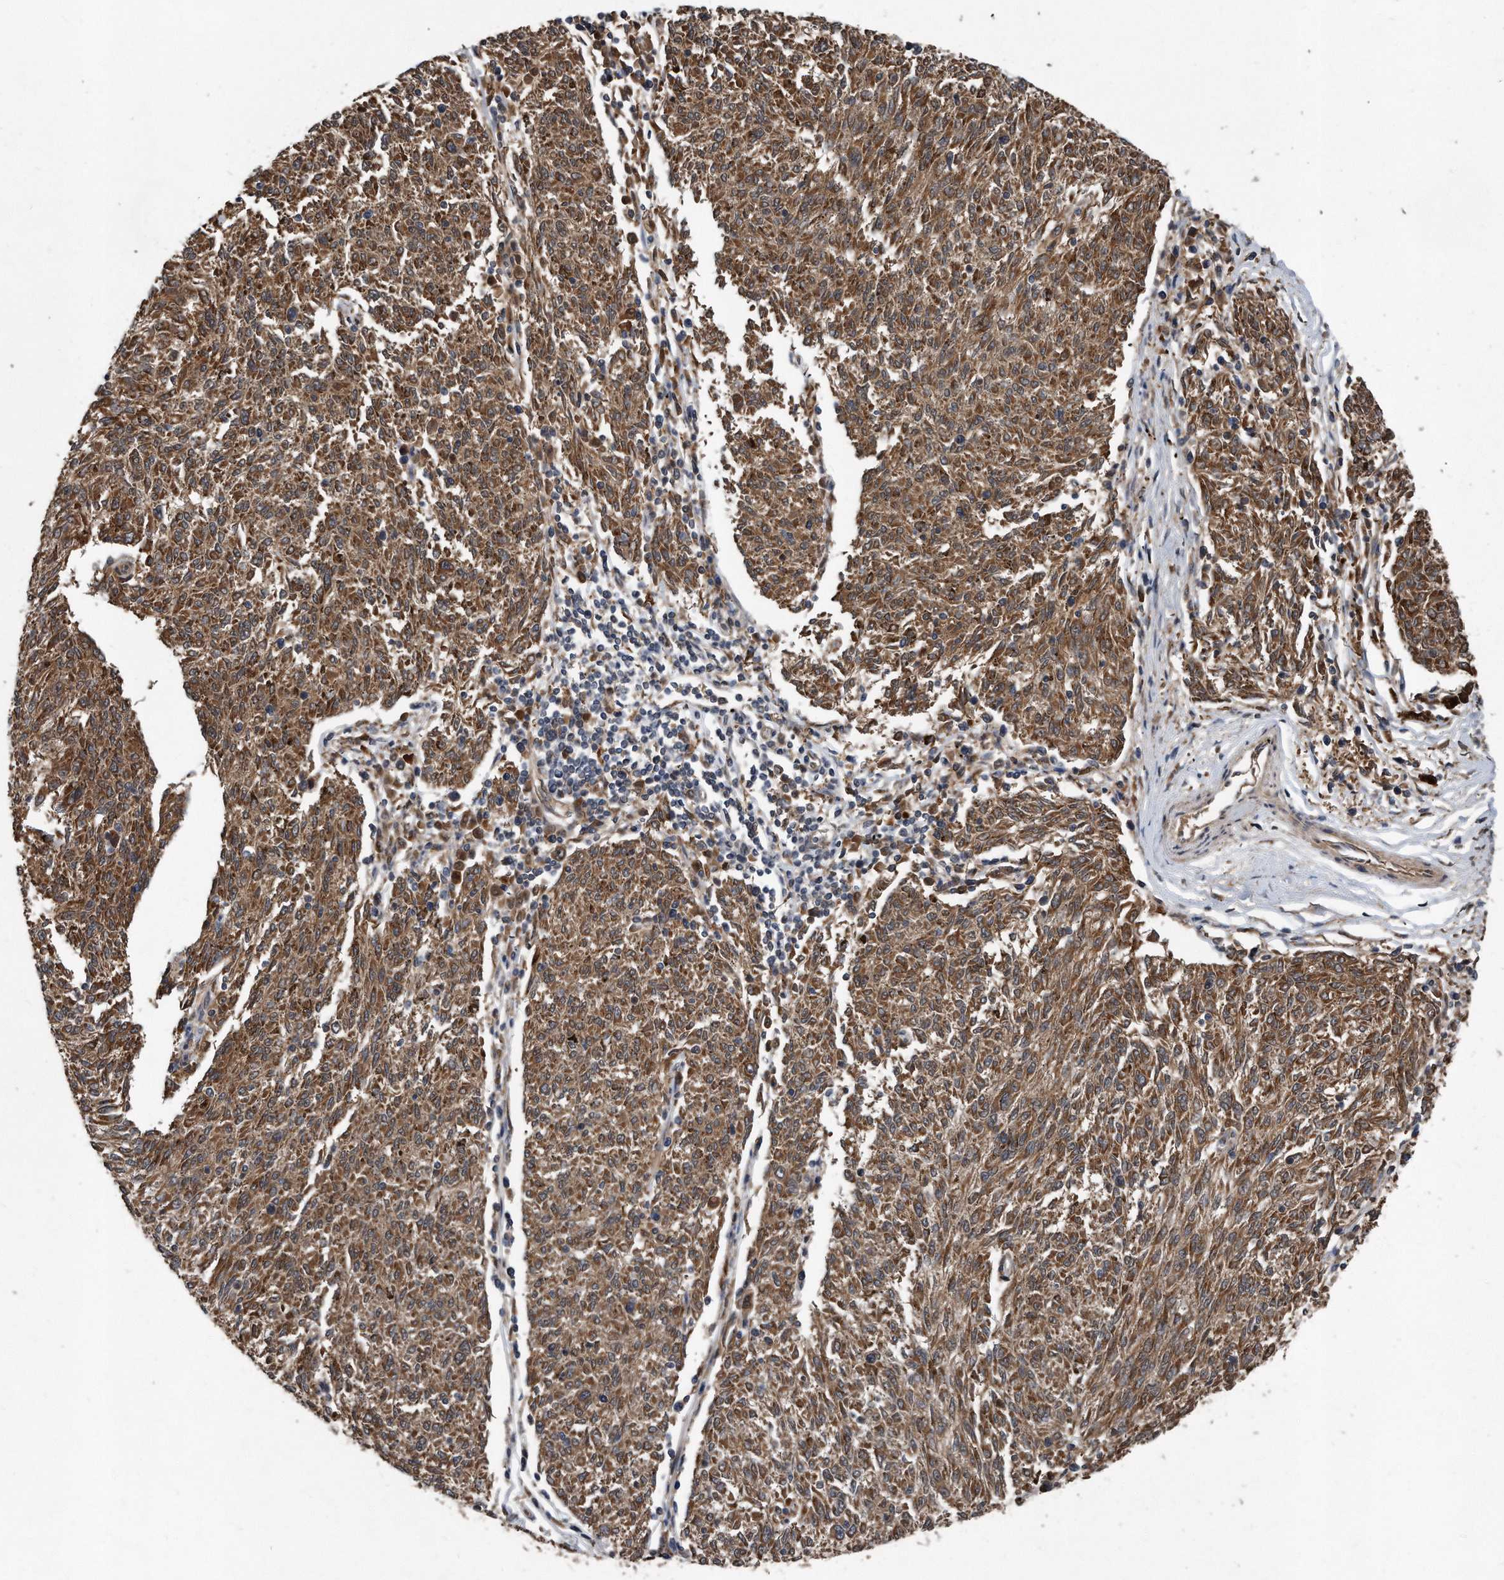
{"staining": {"intensity": "moderate", "quantity": ">75%", "location": "cytoplasmic/membranous"}, "tissue": "melanoma", "cell_type": "Tumor cells", "image_type": "cancer", "snomed": [{"axis": "morphology", "description": "Malignant melanoma, NOS"}, {"axis": "topography", "description": "Skin"}], "caption": "DAB (3,3'-diaminobenzidine) immunohistochemical staining of malignant melanoma shows moderate cytoplasmic/membranous protein positivity in approximately >75% of tumor cells.", "gene": "FAM136A", "patient": {"sex": "female", "age": 72}}